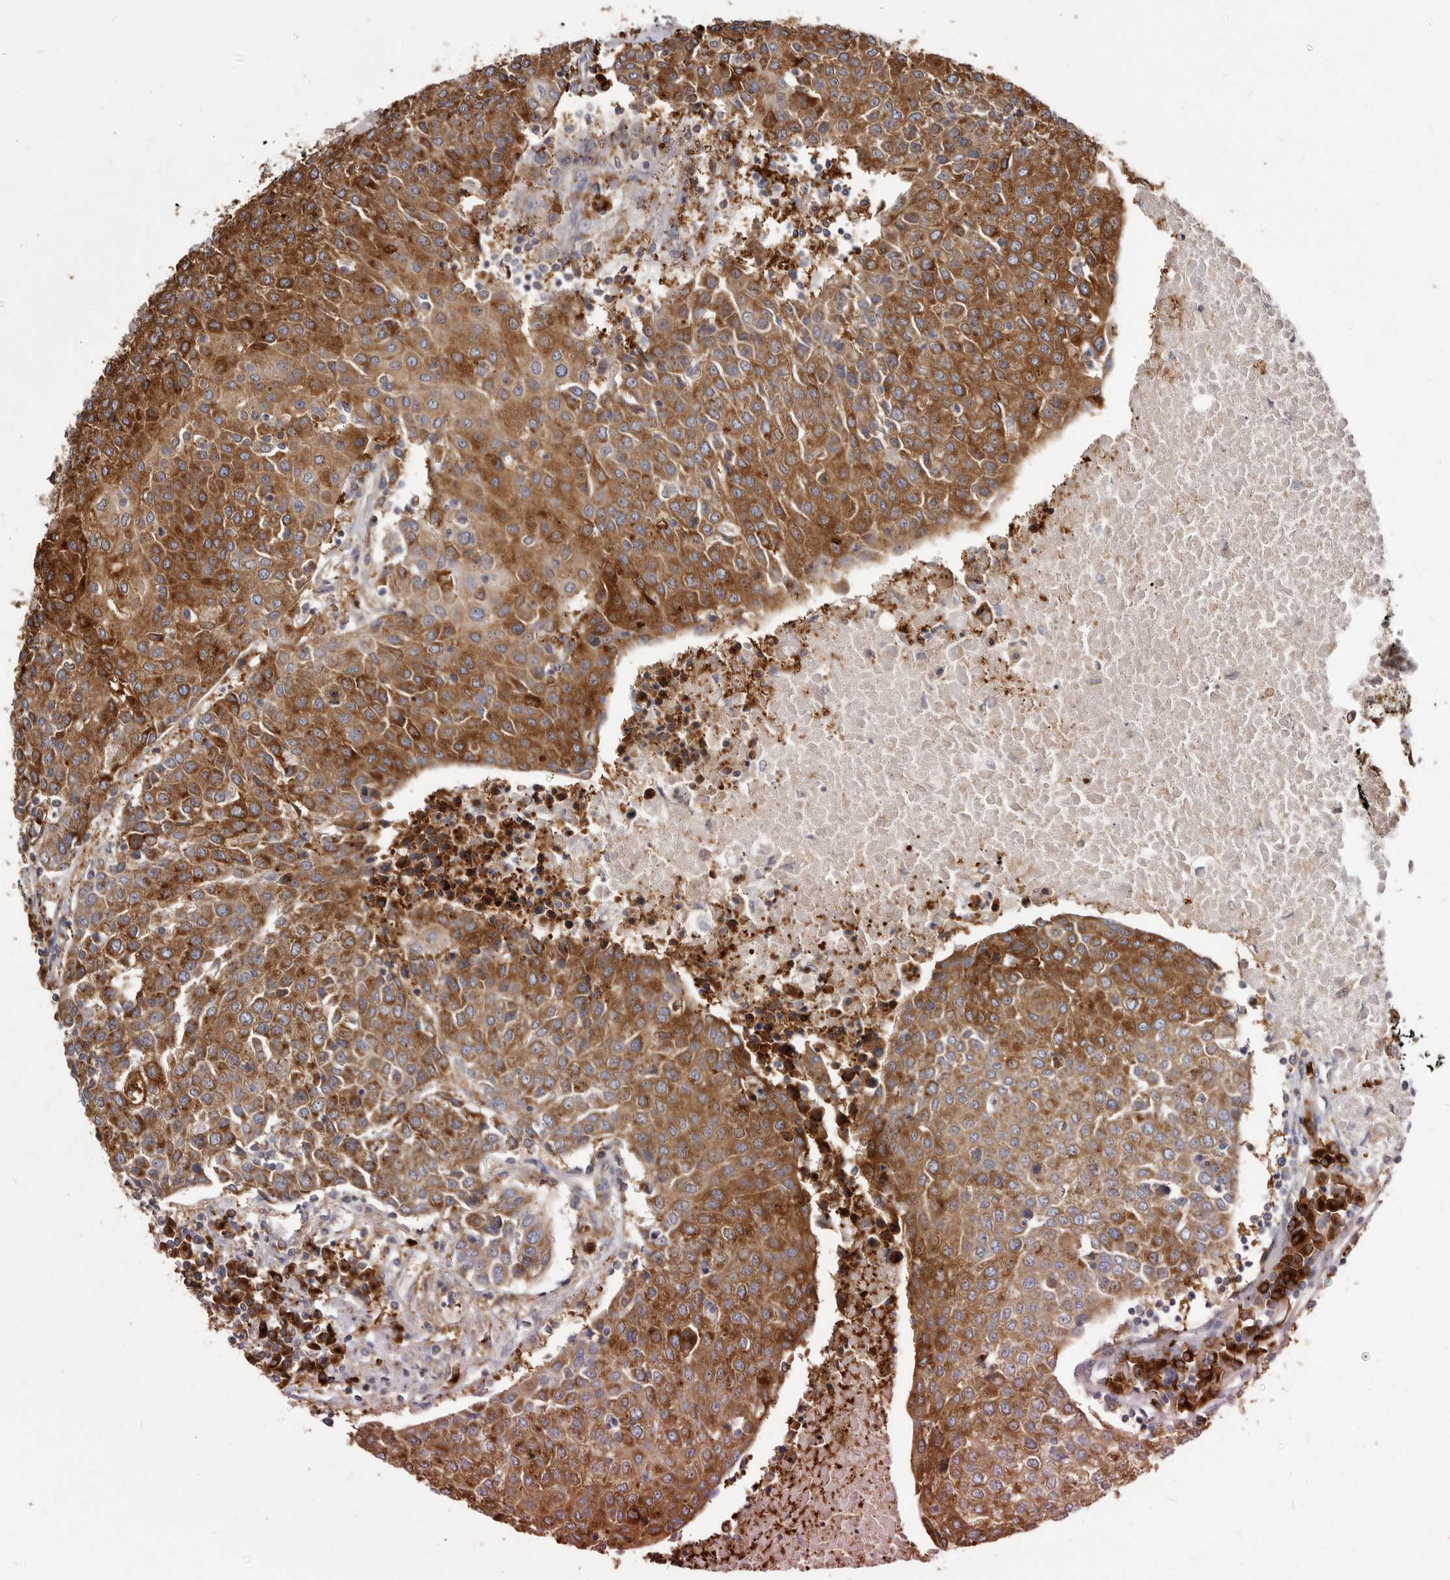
{"staining": {"intensity": "strong", "quantity": ">75%", "location": "cytoplasmic/membranous"}, "tissue": "urothelial cancer", "cell_type": "Tumor cells", "image_type": "cancer", "snomed": [{"axis": "morphology", "description": "Urothelial carcinoma, High grade"}, {"axis": "topography", "description": "Urinary bladder"}], "caption": "Human urothelial cancer stained for a protein (brown) exhibits strong cytoplasmic/membranous positive positivity in about >75% of tumor cells.", "gene": "TPD52", "patient": {"sex": "female", "age": 85}}